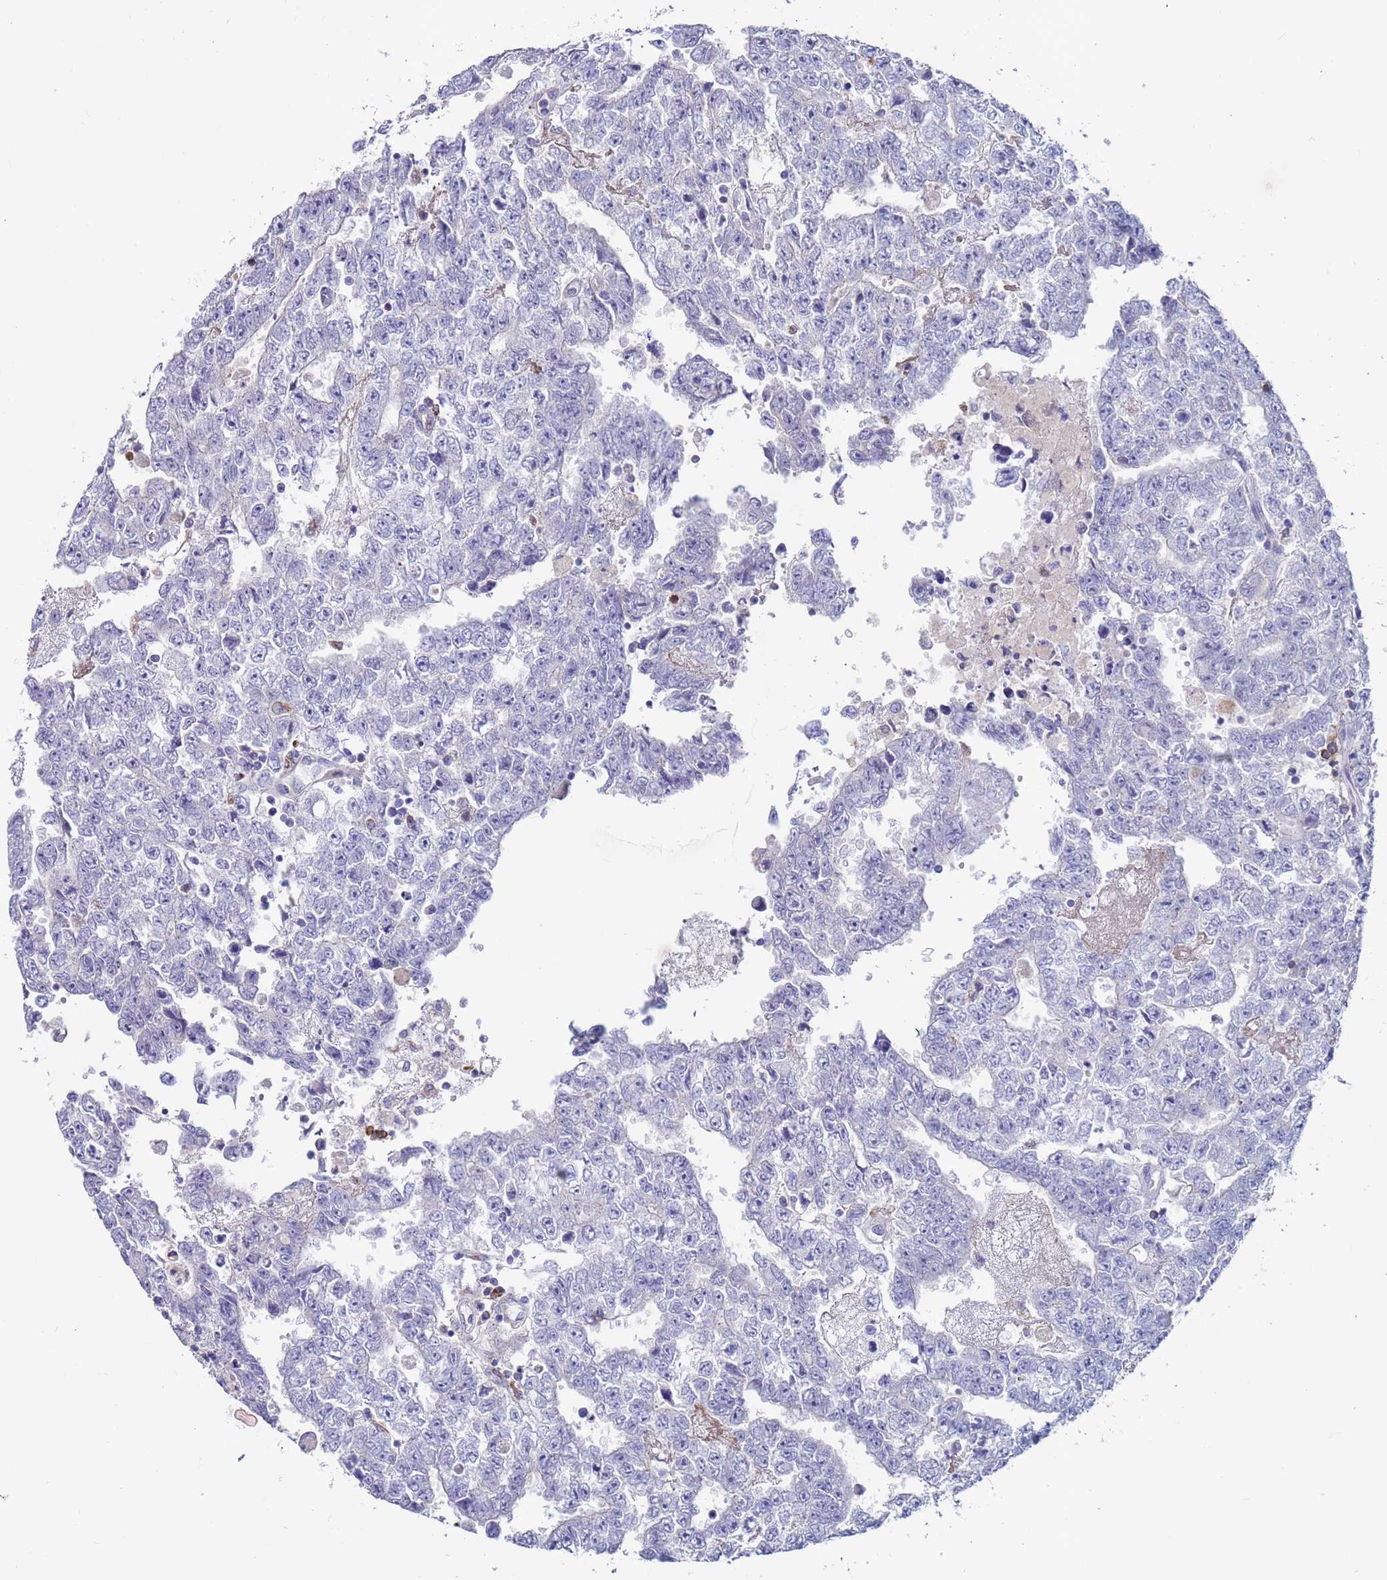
{"staining": {"intensity": "negative", "quantity": "none", "location": "none"}, "tissue": "testis cancer", "cell_type": "Tumor cells", "image_type": "cancer", "snomed": [{"axis": "morphology", "description": "Carcinoma, Embryonal, NOS"}, {"axis": "topography", "description": "Testis"}], "caption": "The micrograph reveals no significant expression in tumor cells of embryonal carcinoma (testis).", "gene": "GREB1L", "patient": {"sex": "male", "age": 25}}